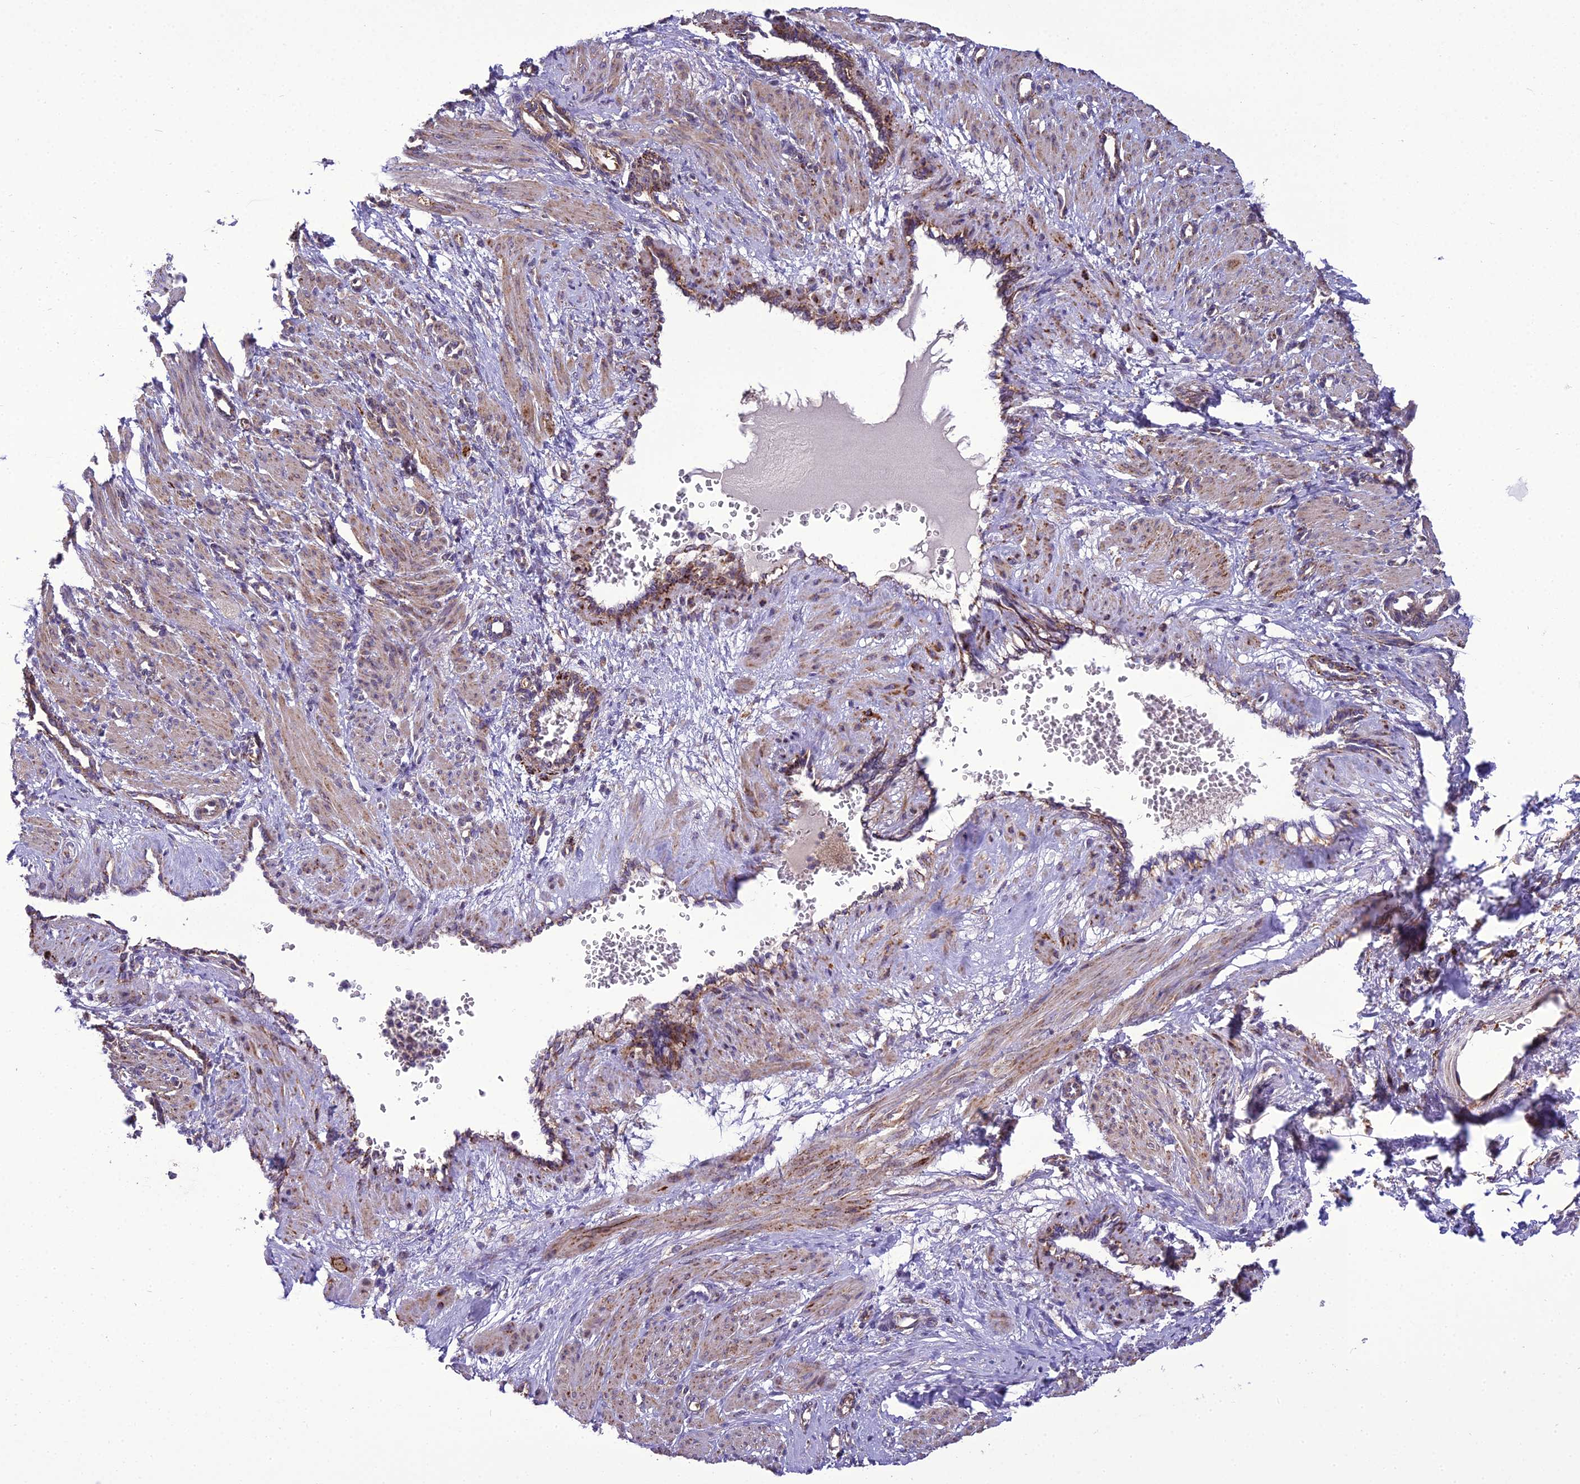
{"staining": {"intensity": "weak", "quantity": "25%-75%", "location": "cytoplasmic/membranous"}, "tissue": "smooth muscle", "cell_type": "Smooth muscle cells", "image_type": "normal", "snomed": [{"axis": "morphology", "description": "Normal tissue, NOS"}, {"axis": "topography", "description": "Endometrium"}], "caption": "Smooth muscle stained with DAB immunohistochemistry (IHC) exhibits low levels of weak cytoplasmic/membranous staining in approximately 25%-75% of smooth muscle cells.", "gene": "ENSG00000260272", "patient": {"sex": "female", "age": 33}}